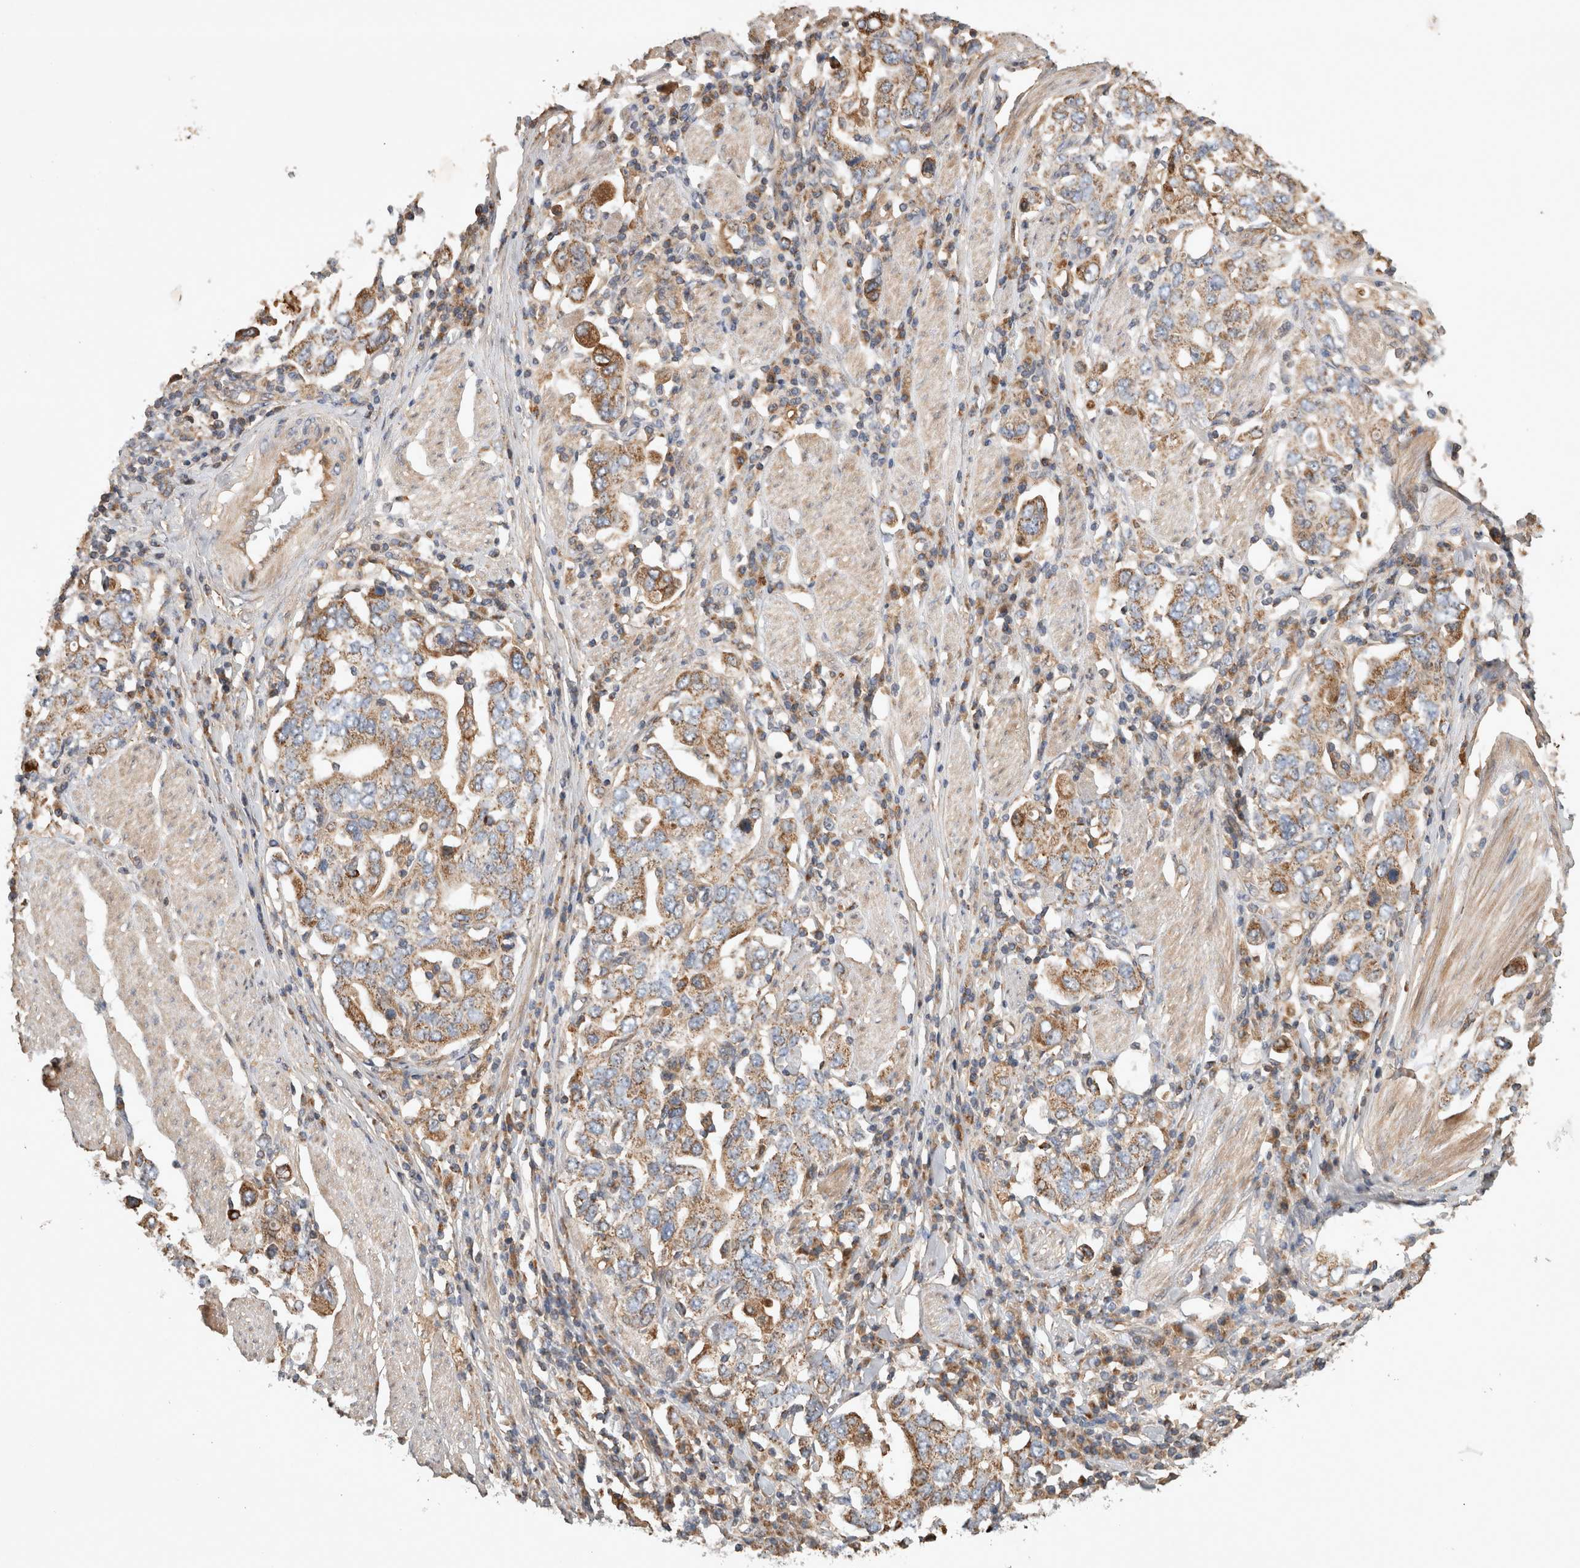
{"staining": {"intensity": "moderate", "quantity": ">75%", "location": "cytoplasmic/membranous"}, "tissue": "stomach cancer", "cell_type": "Tumor cells", "image_type": "cancer", "snomed": [{"axis": "morphology", "description": "Adenocarcinoma, NOS"}, {"axis": "topography", "description": "Stomach, upper"}], "caption": "Protein staining of adenocarcinoma (stomach) tissue shows moderate cytoplasmic/membranous expression in approximately >75% of tumor cells. Immunohistochemistry (ihc) stains the protein in brown and the nuclei are stained blue.", "gene": "SERAC1", "patient": {"sex": "male", "age": 62}}